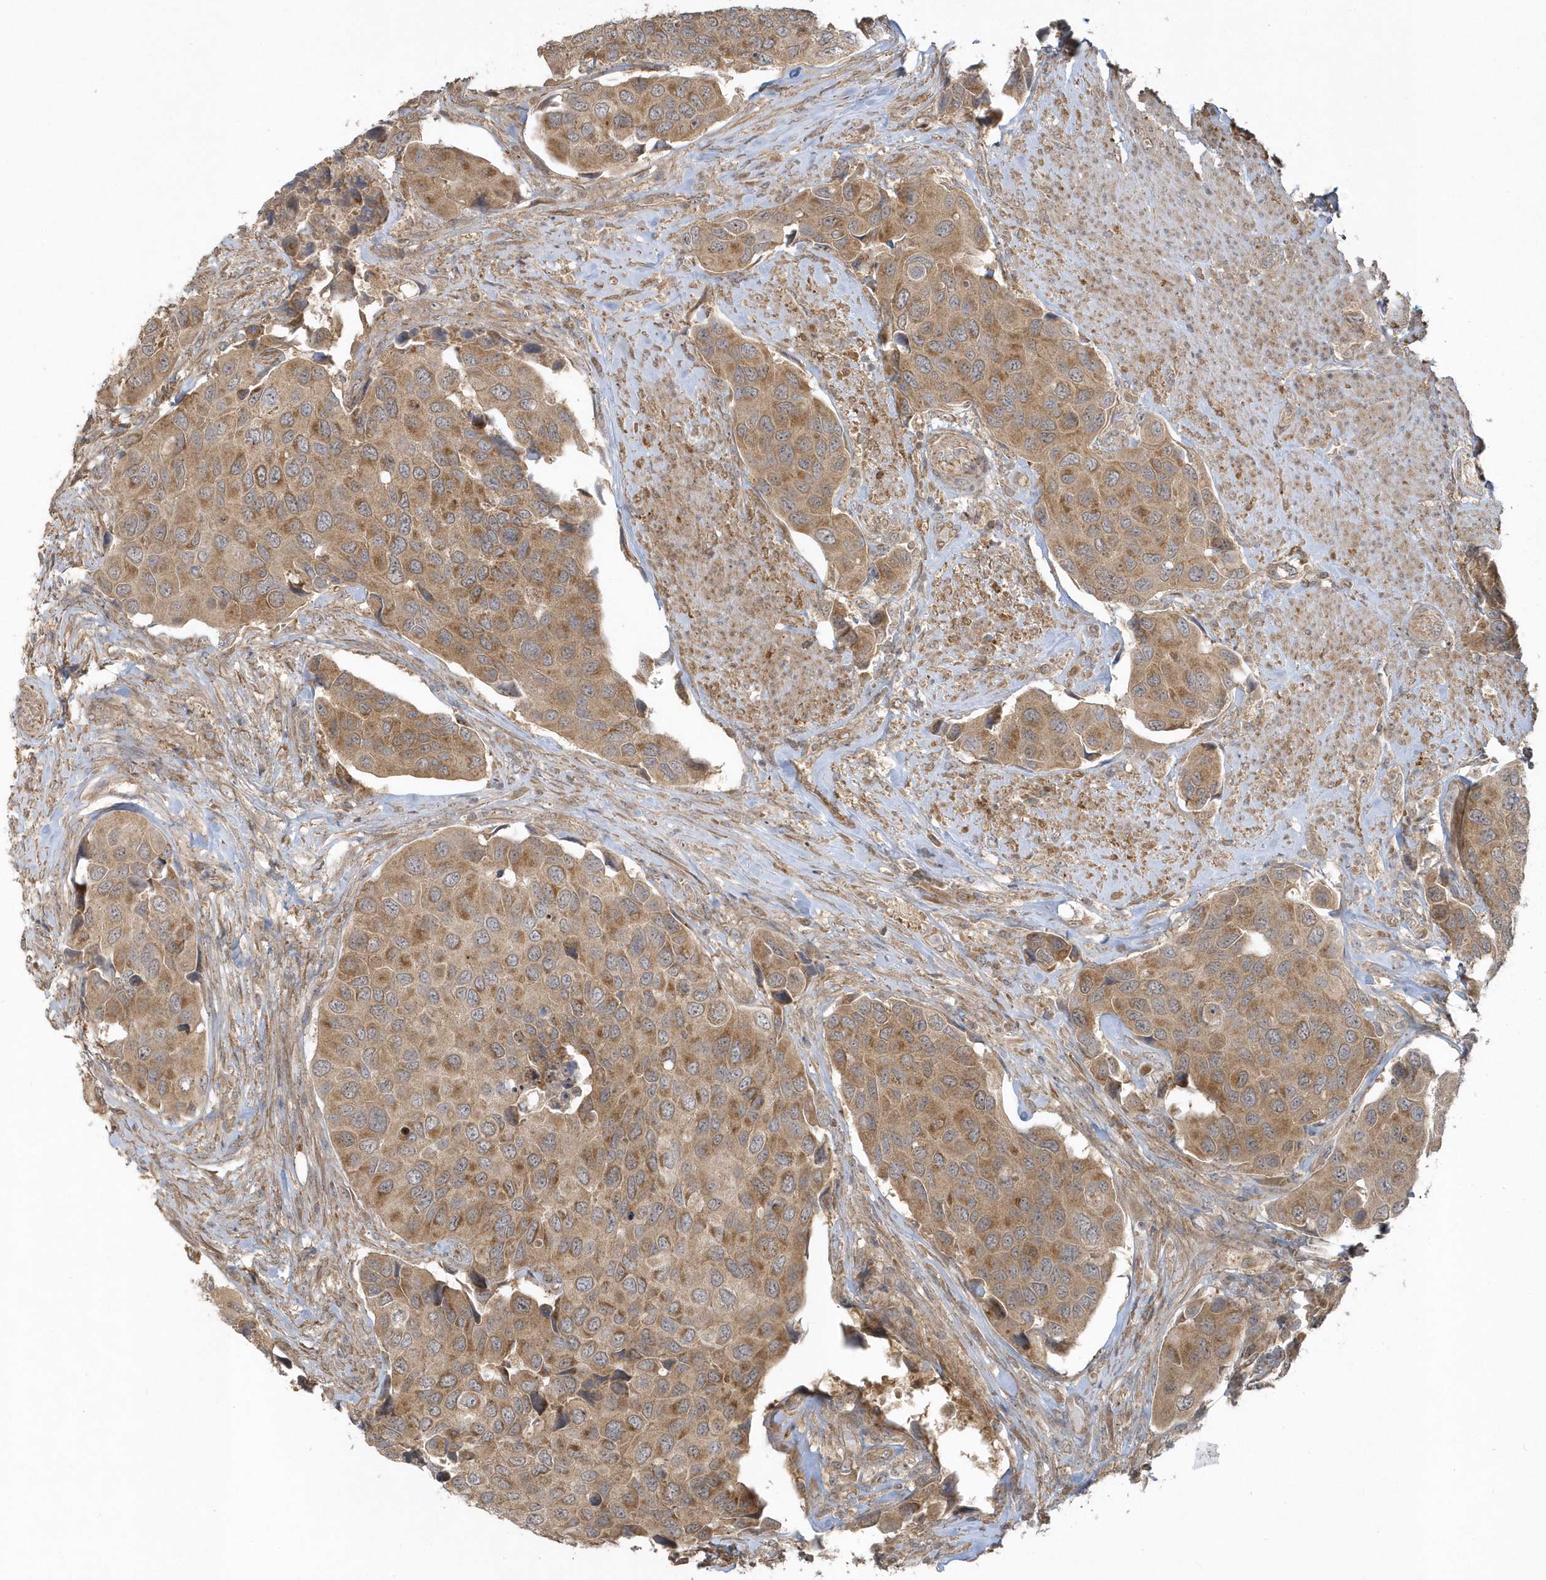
{"staining": {"intensity": "moderate", "quantity": ">75%", "location": "cytoplasmic/membranous"}, "tissue": "urothelial cancer", "cell_type": "Tumor cells", "image_type": "cancer", "snomed": [{"axis": "morphology", "description": "Urothelial carcinoma, High grade"}, {"axis": "topography", "description": "Urinary bladder"}], "caption": "IHC of human urothelial cancer demonstrates medium levels of moderate cytoplasmic/membranous expression in approximately >75% of tumor cells.", "gene": "THG1L", "patient": {"sex": "male", "age": 74}}